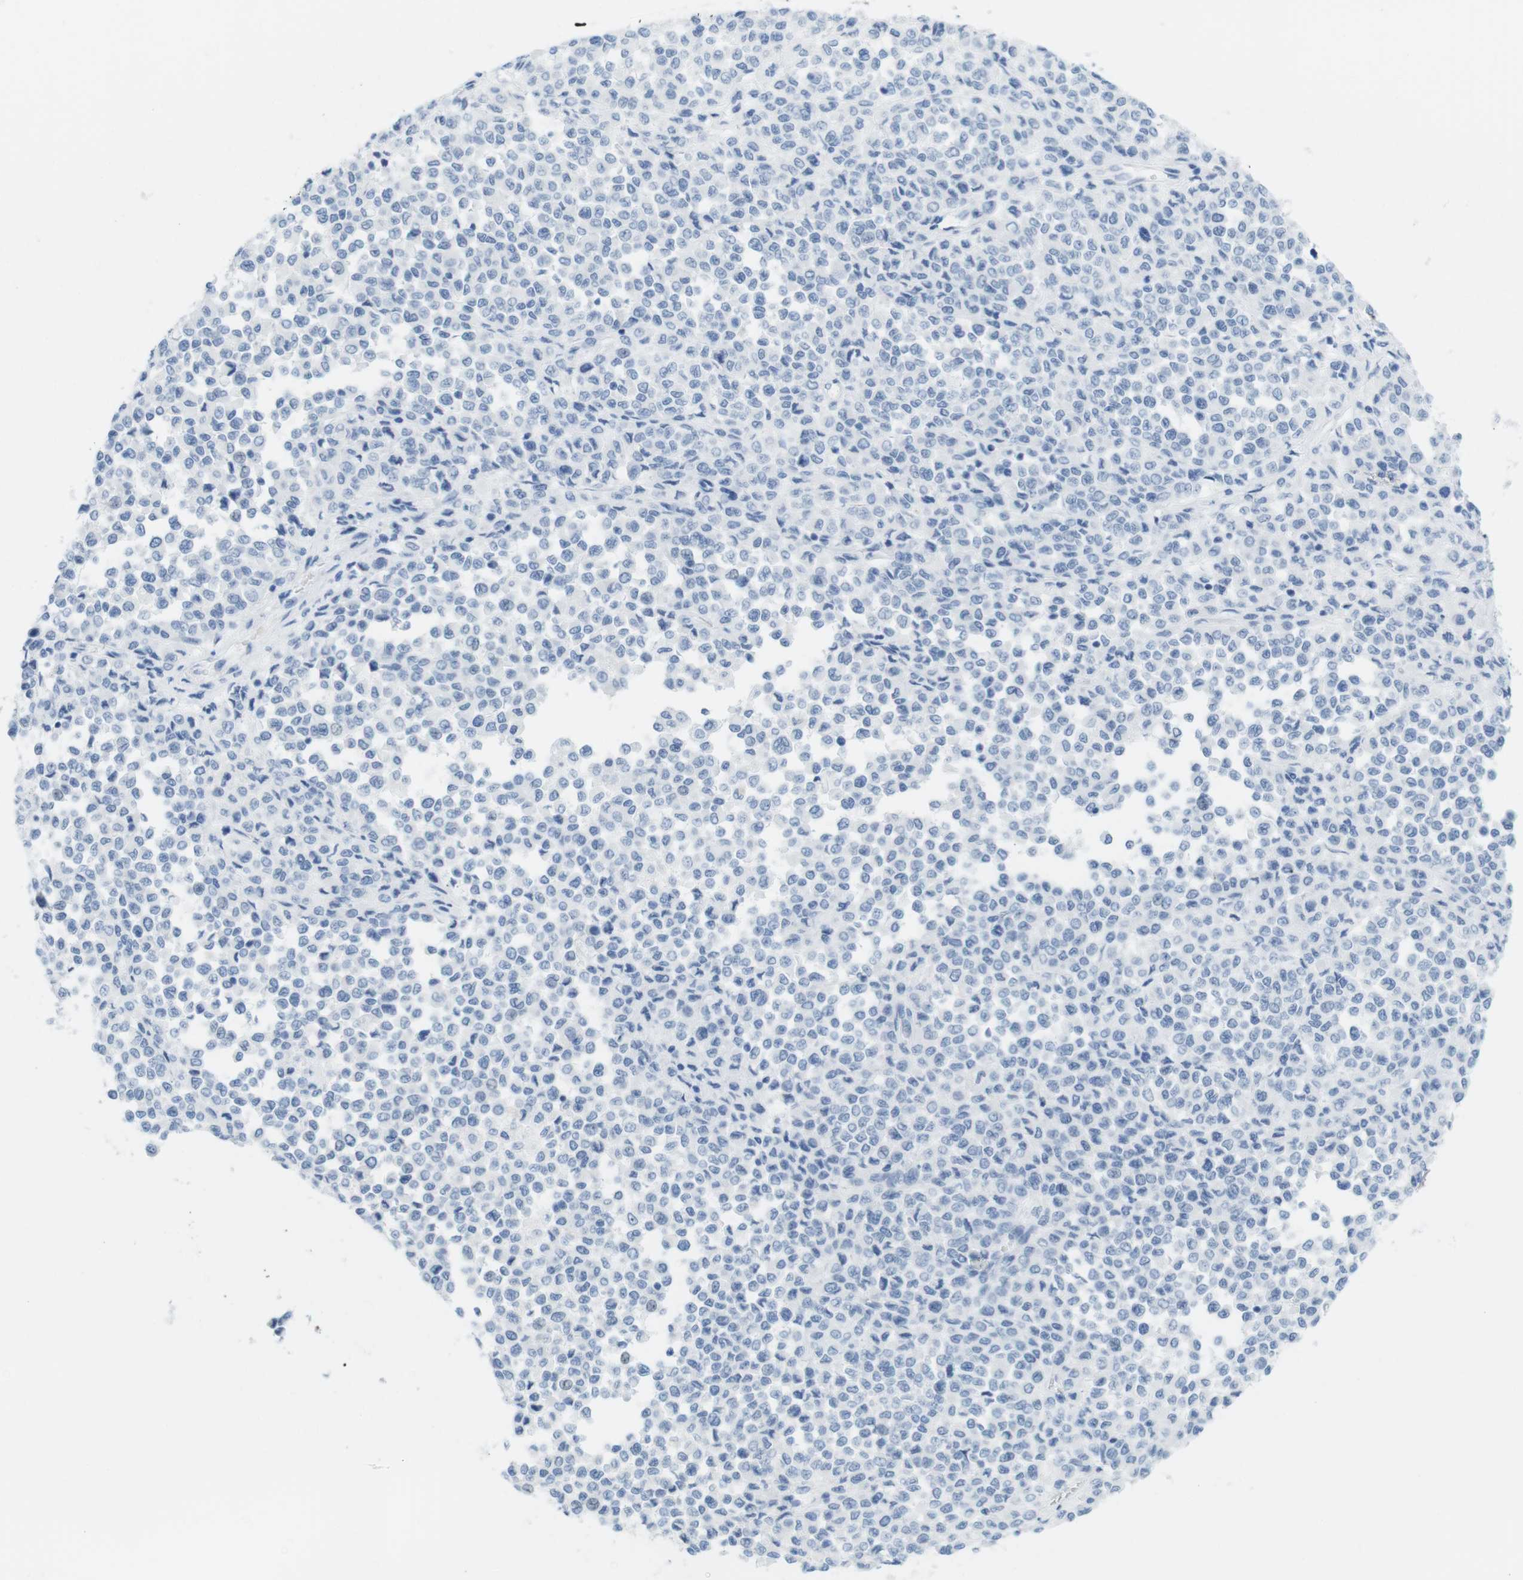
{"staining": {"intensity": "negative", "quantity": "none", "location": "none"}, "tissue": "melanoma", "cell_type": "Tumor cells", "image_type": "cancer", "snomed": [{"axis": "morphology", "description": "Malignant melanoma, Metastatic site"}, {"axis": "topography", "description": "Pancreas"}], "caption": "The photomicrograph exhibits no significant positivity in tumor cells of malignant melanoma (metastatic site).", "gene": "TNNT2", "patient": {"sex": "female", "age": 30}}